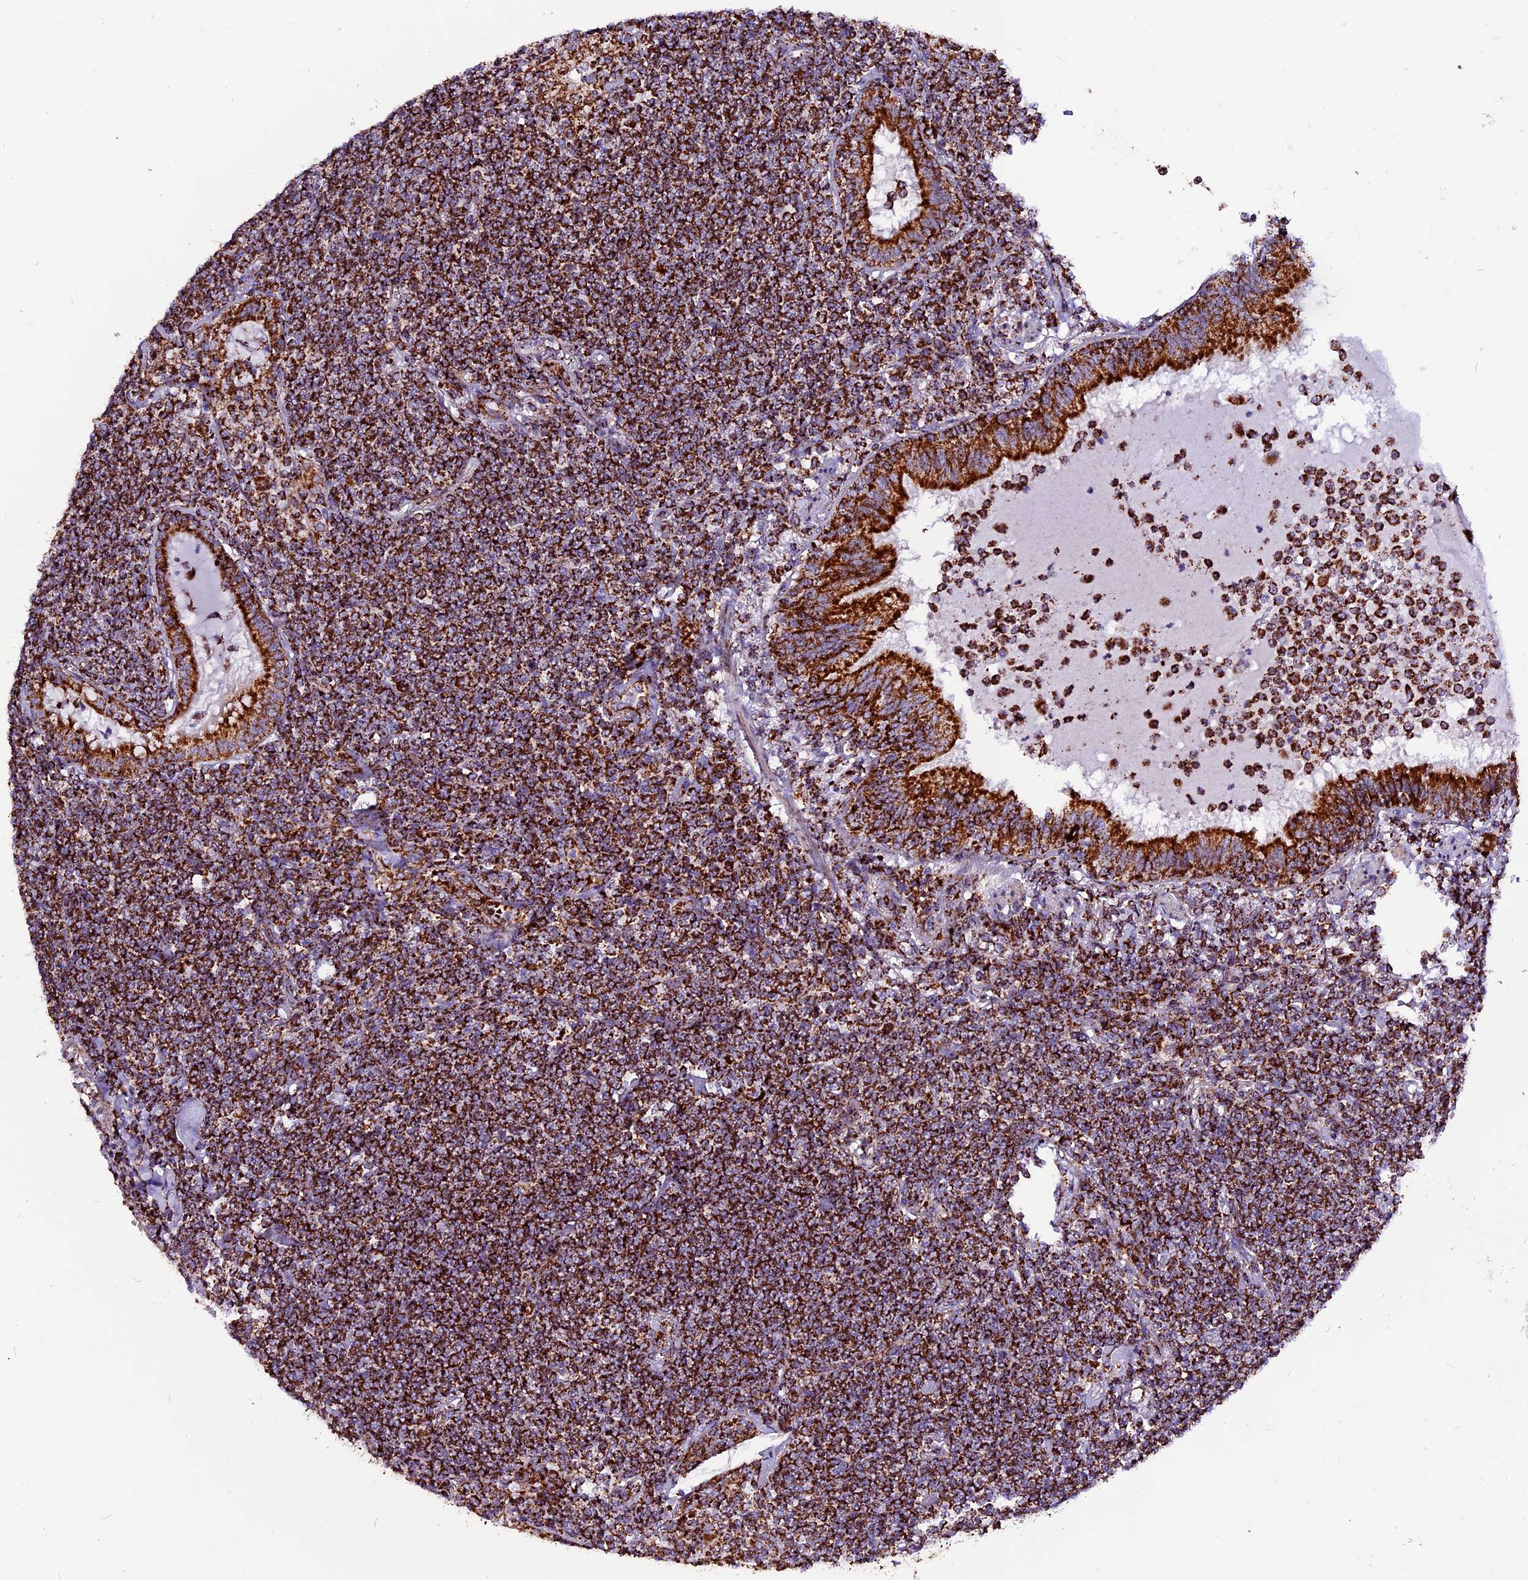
{"staining": {"intensity": "strong", "quantity": ">75%", "location": "cytoplasmic/membranous"}, "tissue": "lymphoma", "cell_type": "Tumor cells", "image_type": "cancer", "snomed": [{"axis": "morphology", "description": "Malignant lymphoma, non-Hodgkin's type, Low grade"}, {"axis": "topography", "description": "Lung"}], "caption": "Immunohistochemistry (IHC) staining of lymphoma, which demonstrates high levels of strong cytoplasmic/membranous staining in about >75% of tumor cells indicating strong cytoplasmic/membranous protein expression. The staining was performed using DAB (brown) for protein detection and nuclei were counterstained in hematoxylin (blue).", "gene": "CX3CL1", "patient": {"sex": "female", "age": 71}}